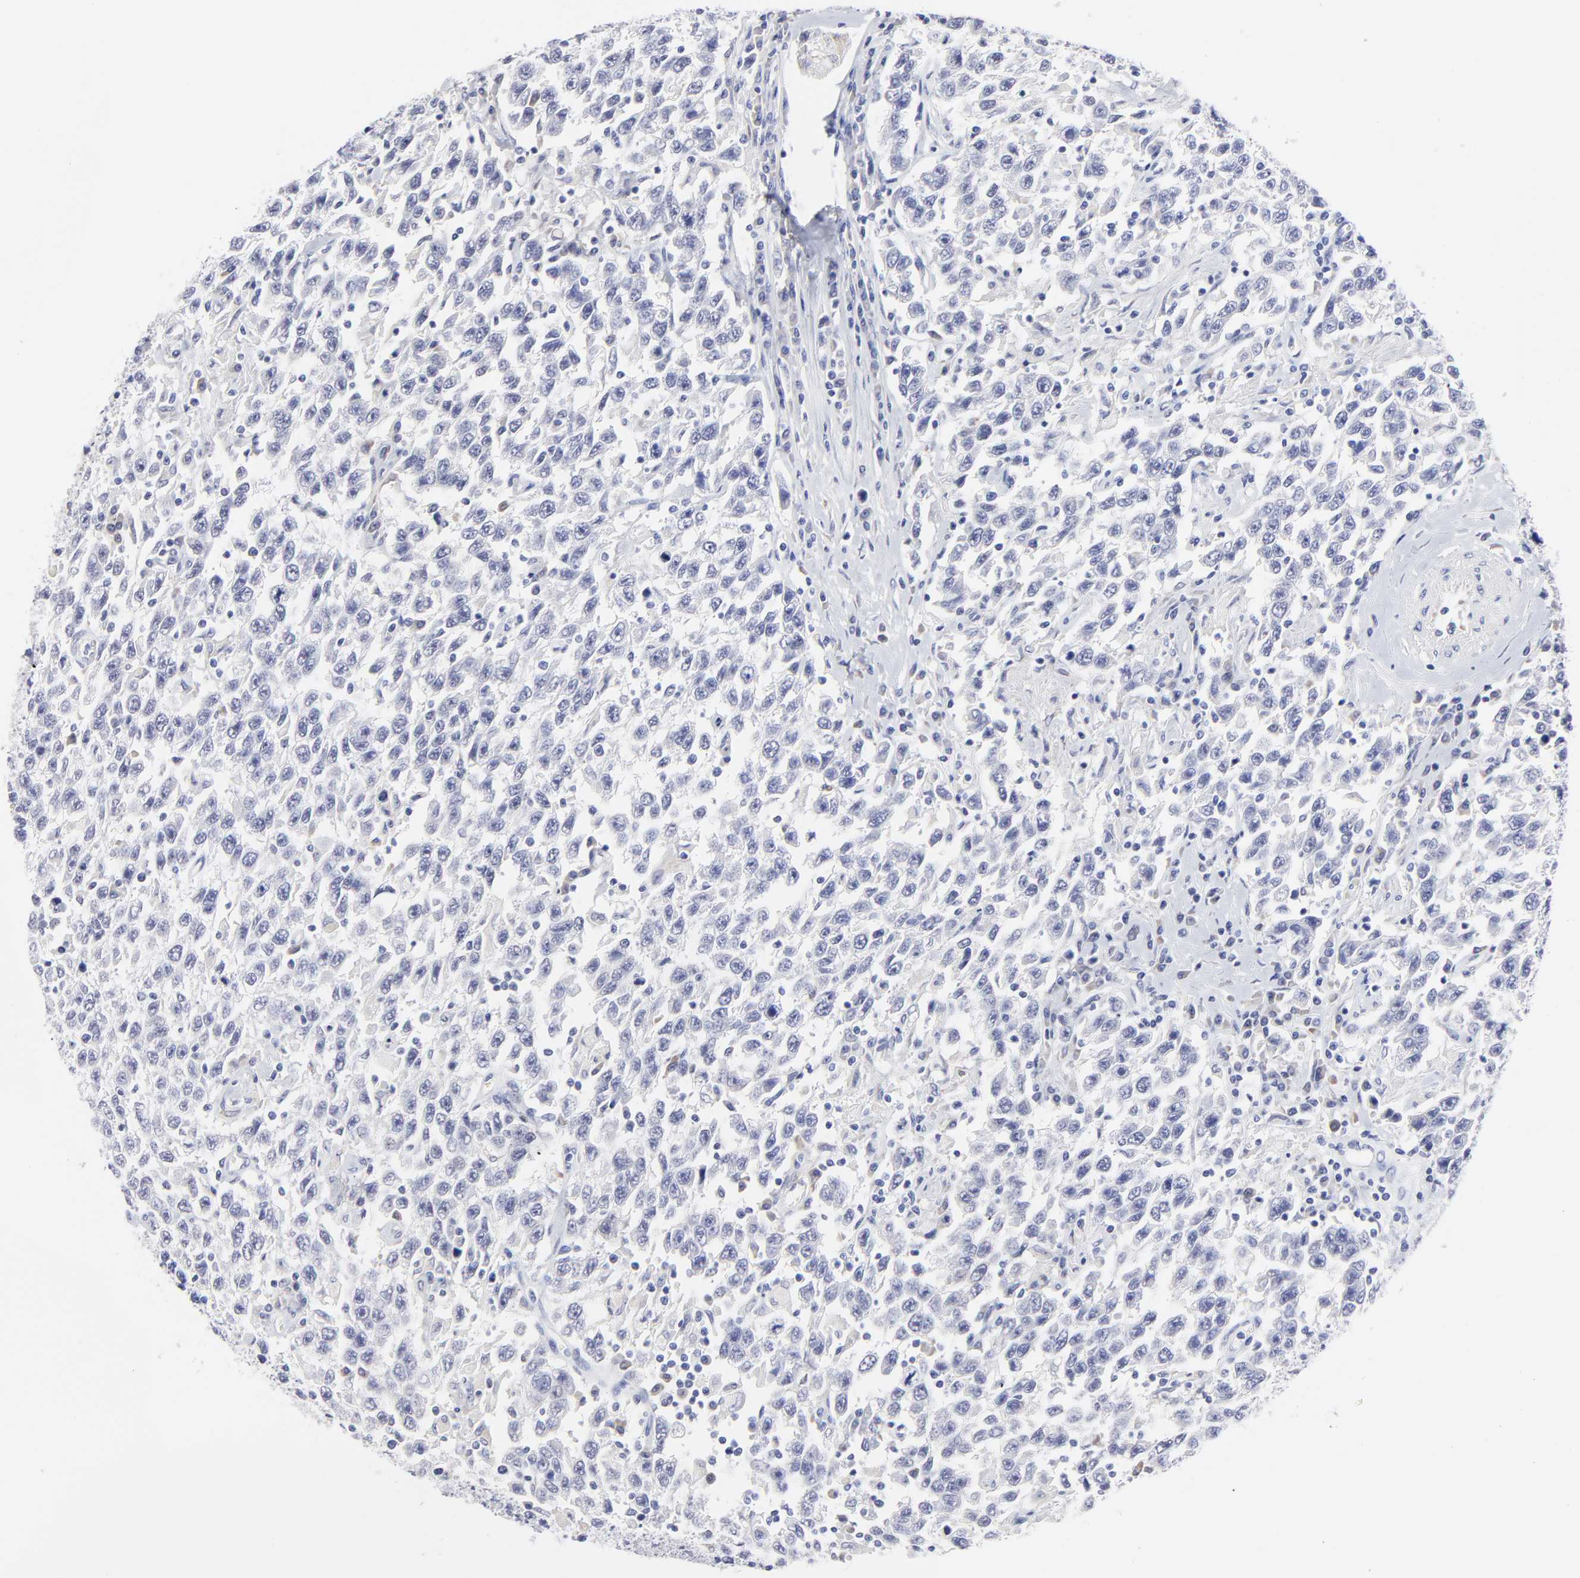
{"staining": {"intensity": "negative", "quantity": "none", "location": "none"}, "tissue": "testis cancer", "cell_type": "Tumor cells", "image_type": "cancer", "snomed": [{"axis": "morphology", "description": "Seminoma, NOS"}, {"axis": "topography", "description": "Testis"}], "caption": "Immunohistochemistry photomicrograph of seminoma (testis) stained for a protein (brown), which displays no staining in tumor cells.", "gene": "DUSP9", "patient": {"sex": "male", "age": 41}}